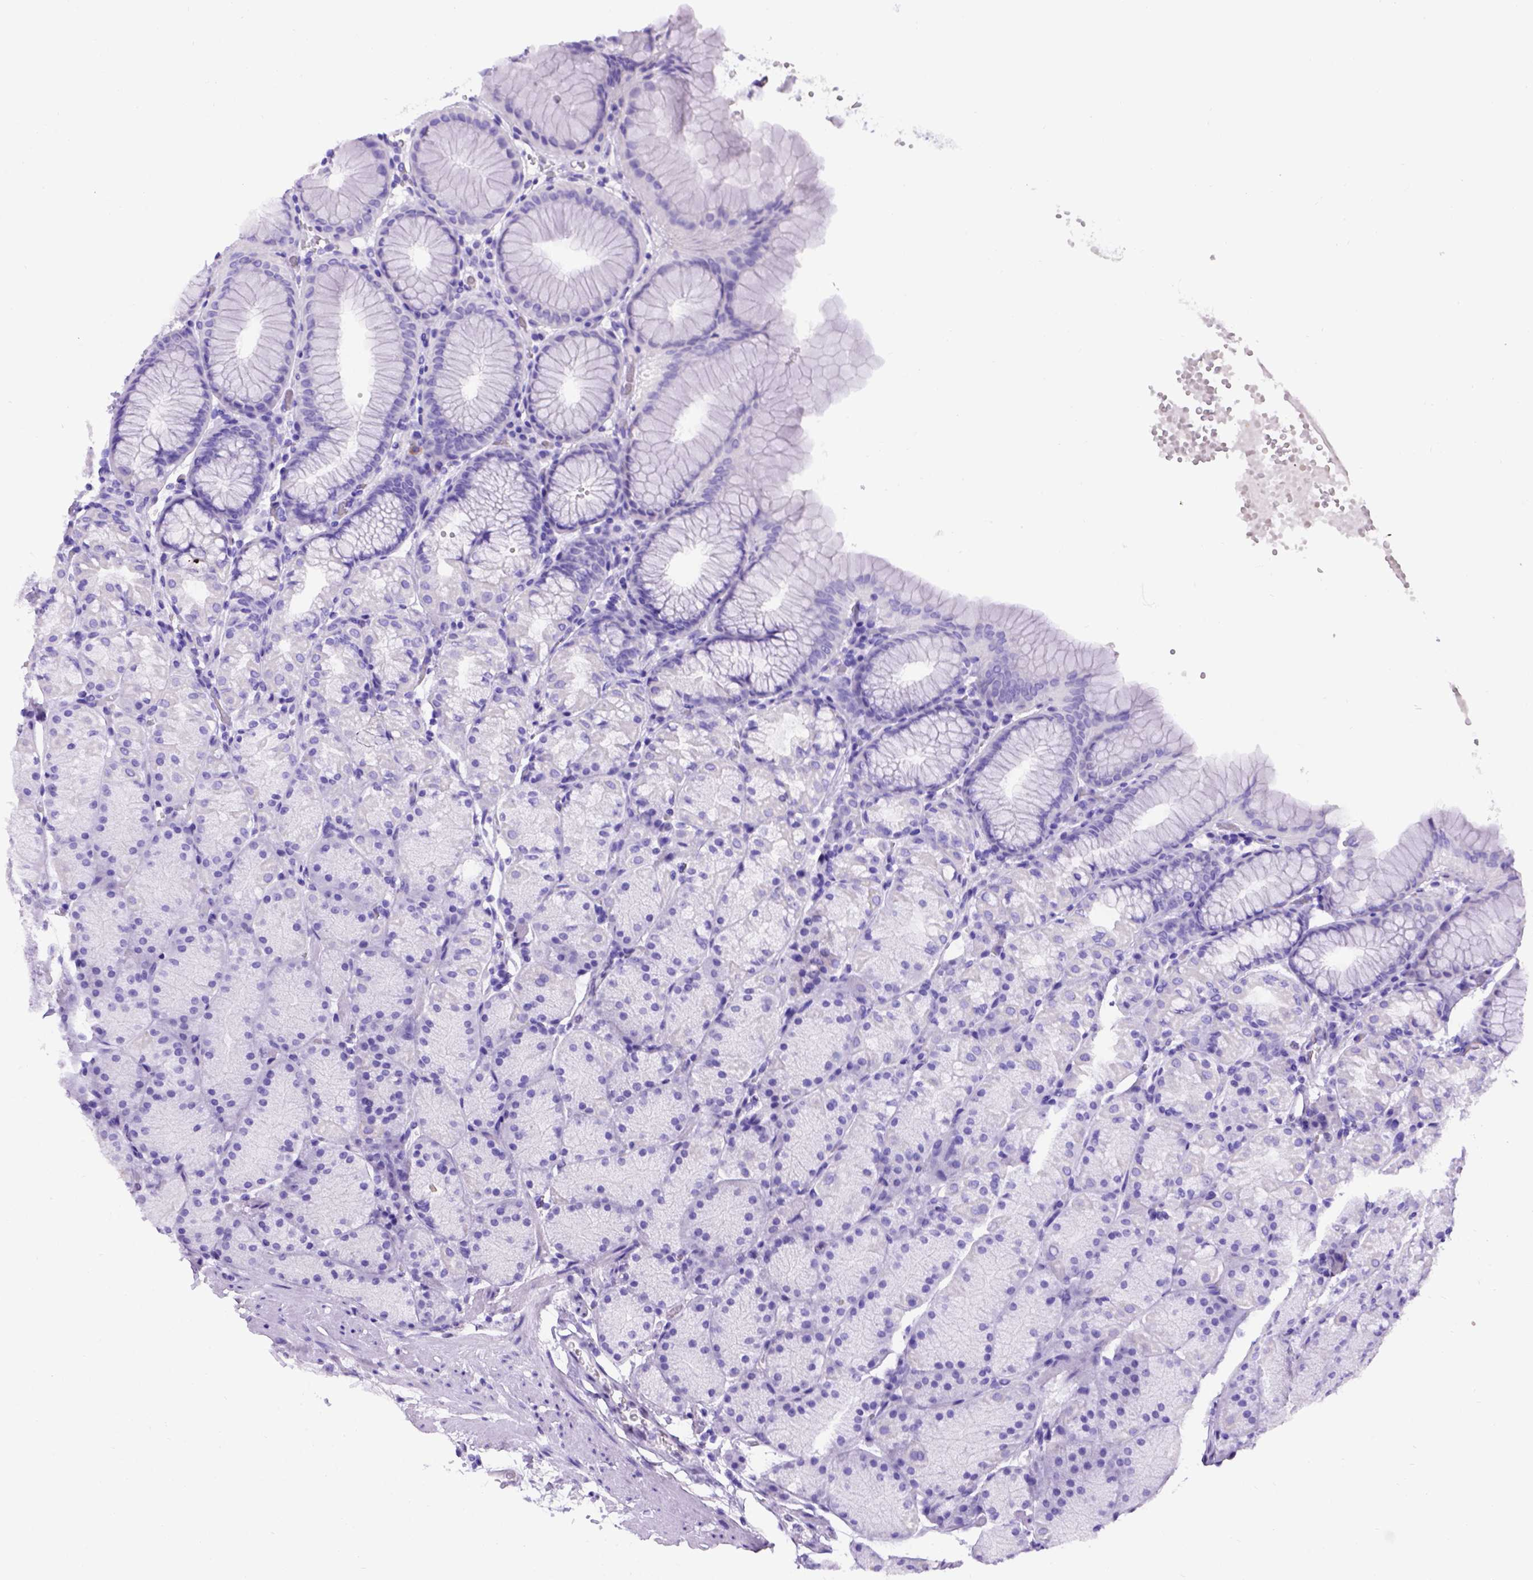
{"staining": {"intensity": "negative", "quantity": "none", "location": "none"}, "tissue": "stomach", "cell_type": "Glandular cells", "image_type": "normal", "snomed": [{"axis": "morphology", "description": "Normal tissue, NOS"}, {"axis": "topography", "description": "Stomach, upper"}, {"axis": "topography", "description": "Stomach"}], "caption": "IHC micrograph of benign stomach: human stomach stained with DAB (3,3'-diaminobenzidine) demonstrates no significant protein positivity in glandular cells. (DAB immunohistochemistry (IHC), high magnification).", "gene": "MEOX2", "patient": {"sex": "male", "age": 76}}